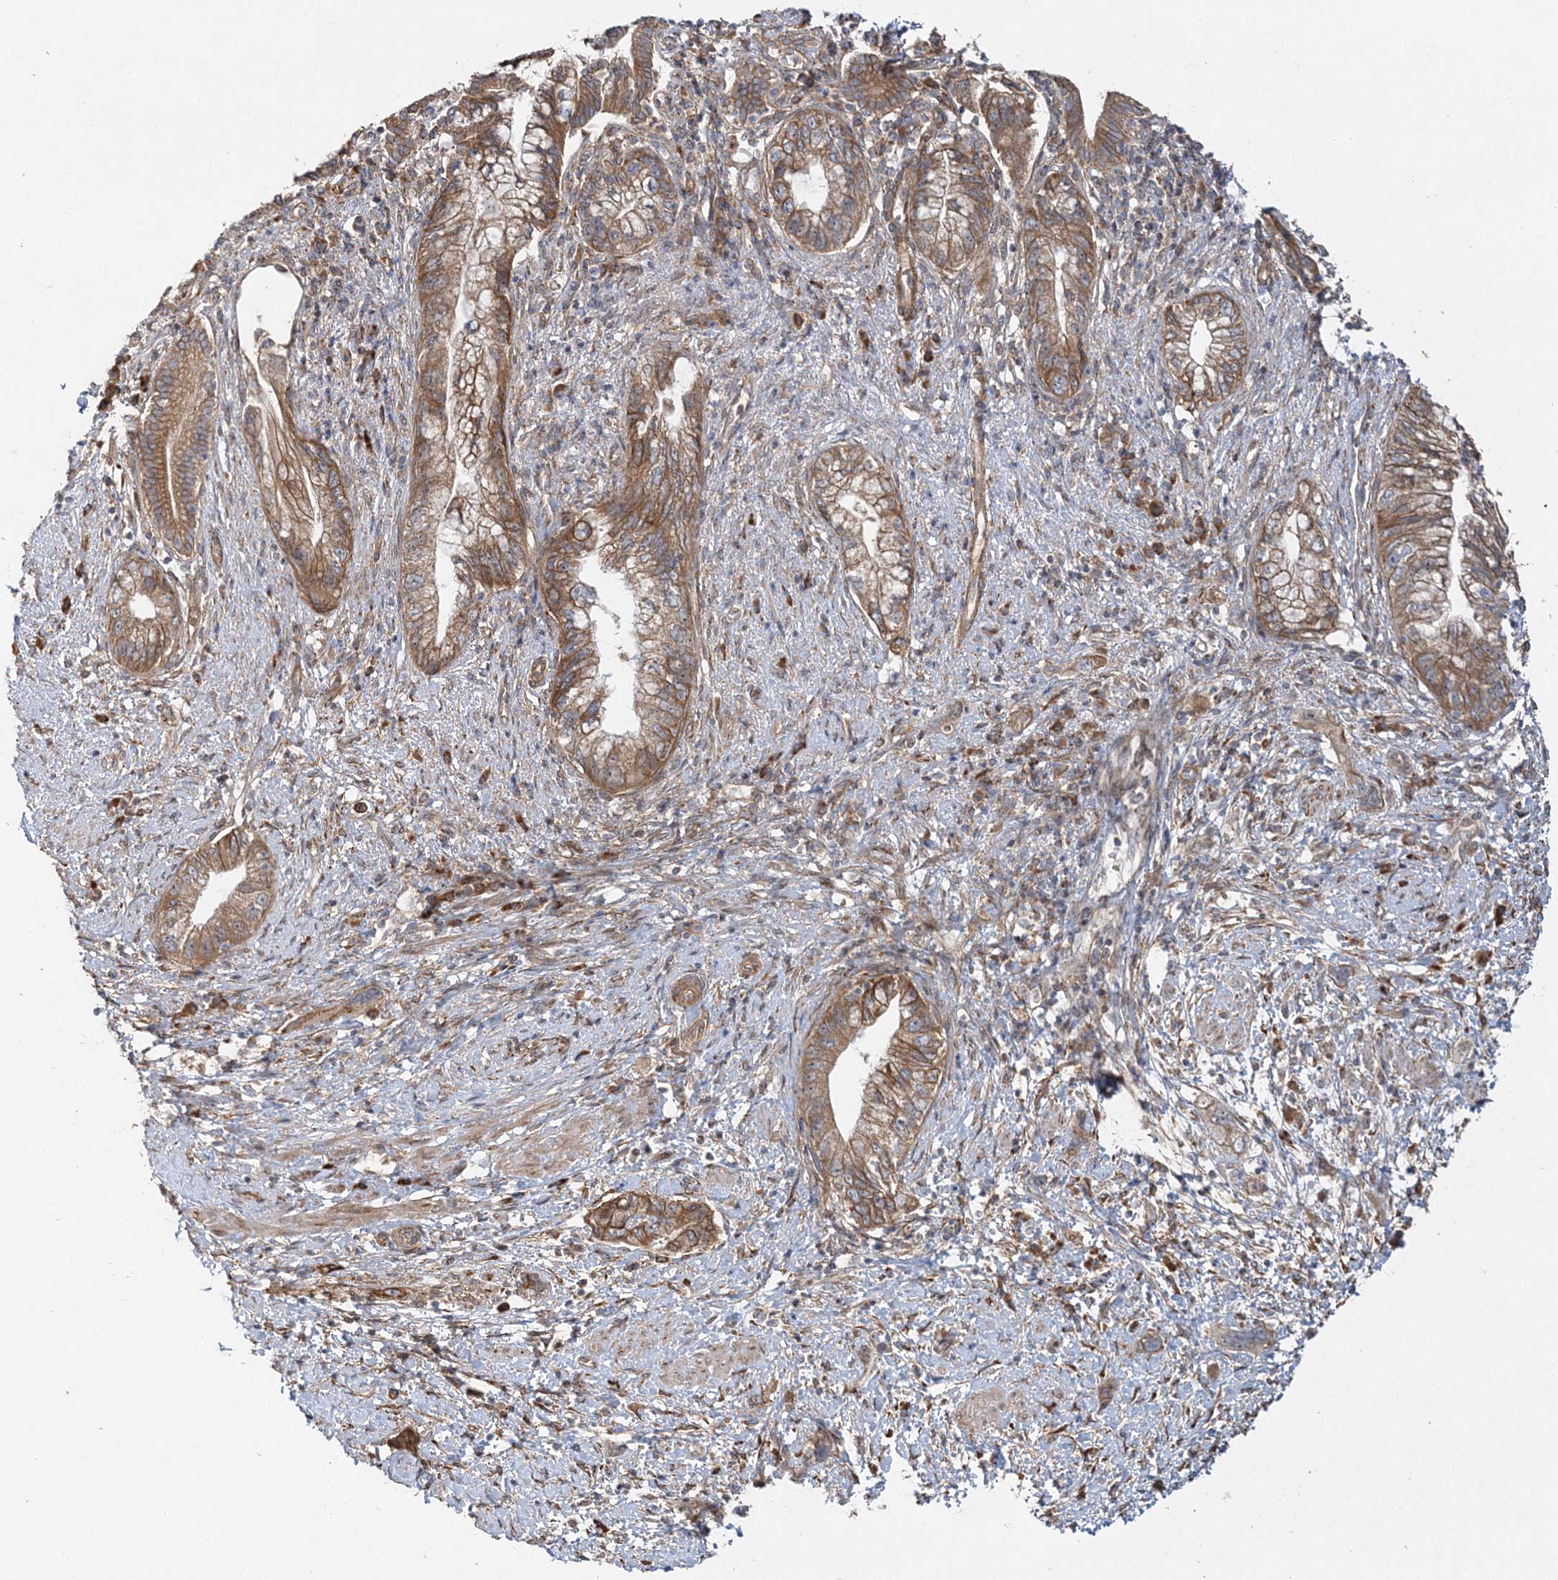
{"staining": {"intensity": "moderate", "quantity": ">75%", "location": "cytoplasmic/membranous"}, "tissue": "pancreatic cancer", "cell_type": "Tumor cells", "image_type": "cancer", "snomed": [{"axis": "morphology", "description": "Adenocarcinoma, NOS"}, {"axis": "topography", "description": "Pancreas"}], "caption": "The histopathology image reveals a brown stain indicating the presence of a protein in the cytoplasmic/membranous of tumor cells in adenocarcinoma (pancreatic).", "gene": "ZFYVE16", "patient": {"sex": "female", "age": 73}}